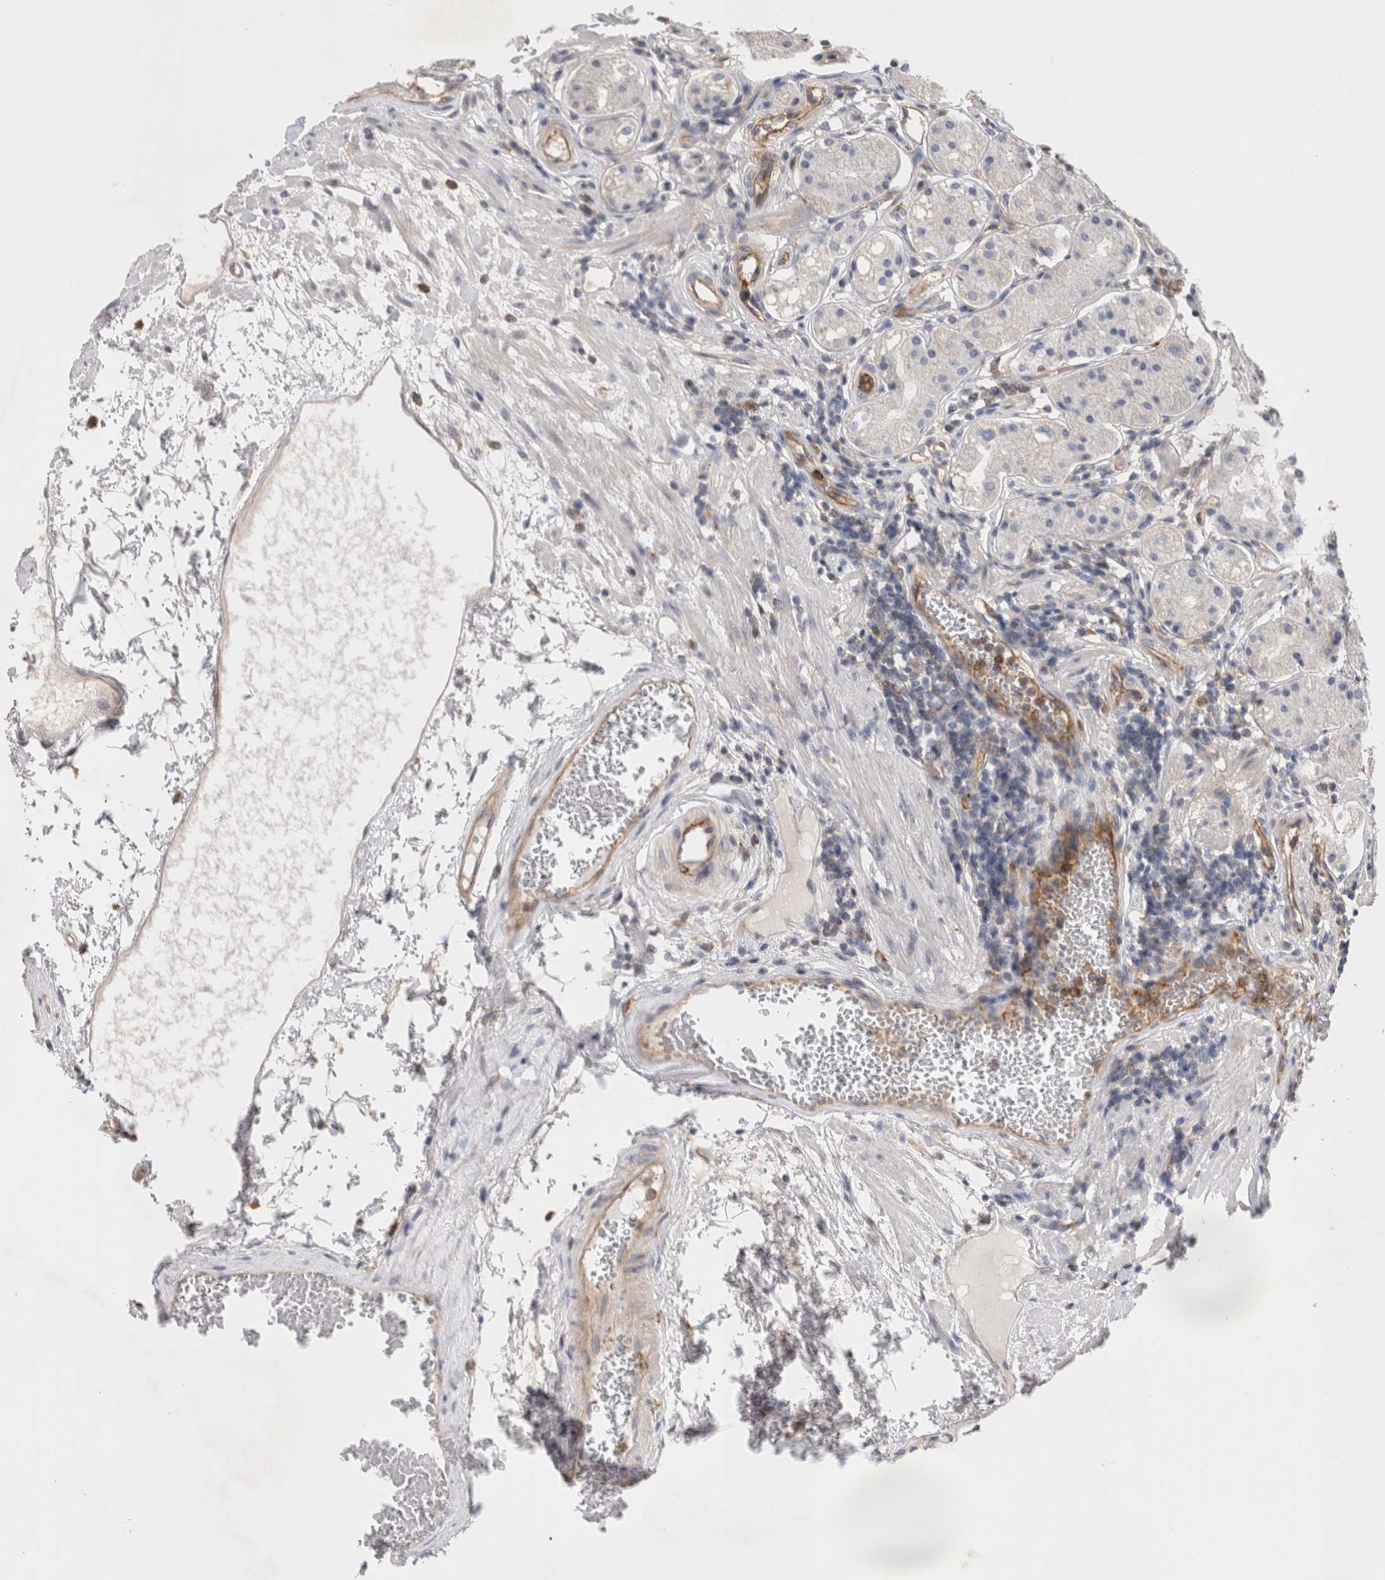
{"staining": {"intensity": "negative", "quantity": "none", "location": "none"}, "tissue": "stomach", "cell_type": "Glandular cells", "image_type": "normal", "snomed": [{"axis": "morphology", "description": "Normal tissue, NOS"}, {"axis": "topography", "description": "Stomach"}, {"axis": "topography", "description": "Stomach, lower"}], "caption": "Immunohistochemical staining of normal stomach reveals no significant expression in glandular cells.", "gene": "BNIP2", "patient": {"sex": "female", "age": 56}}